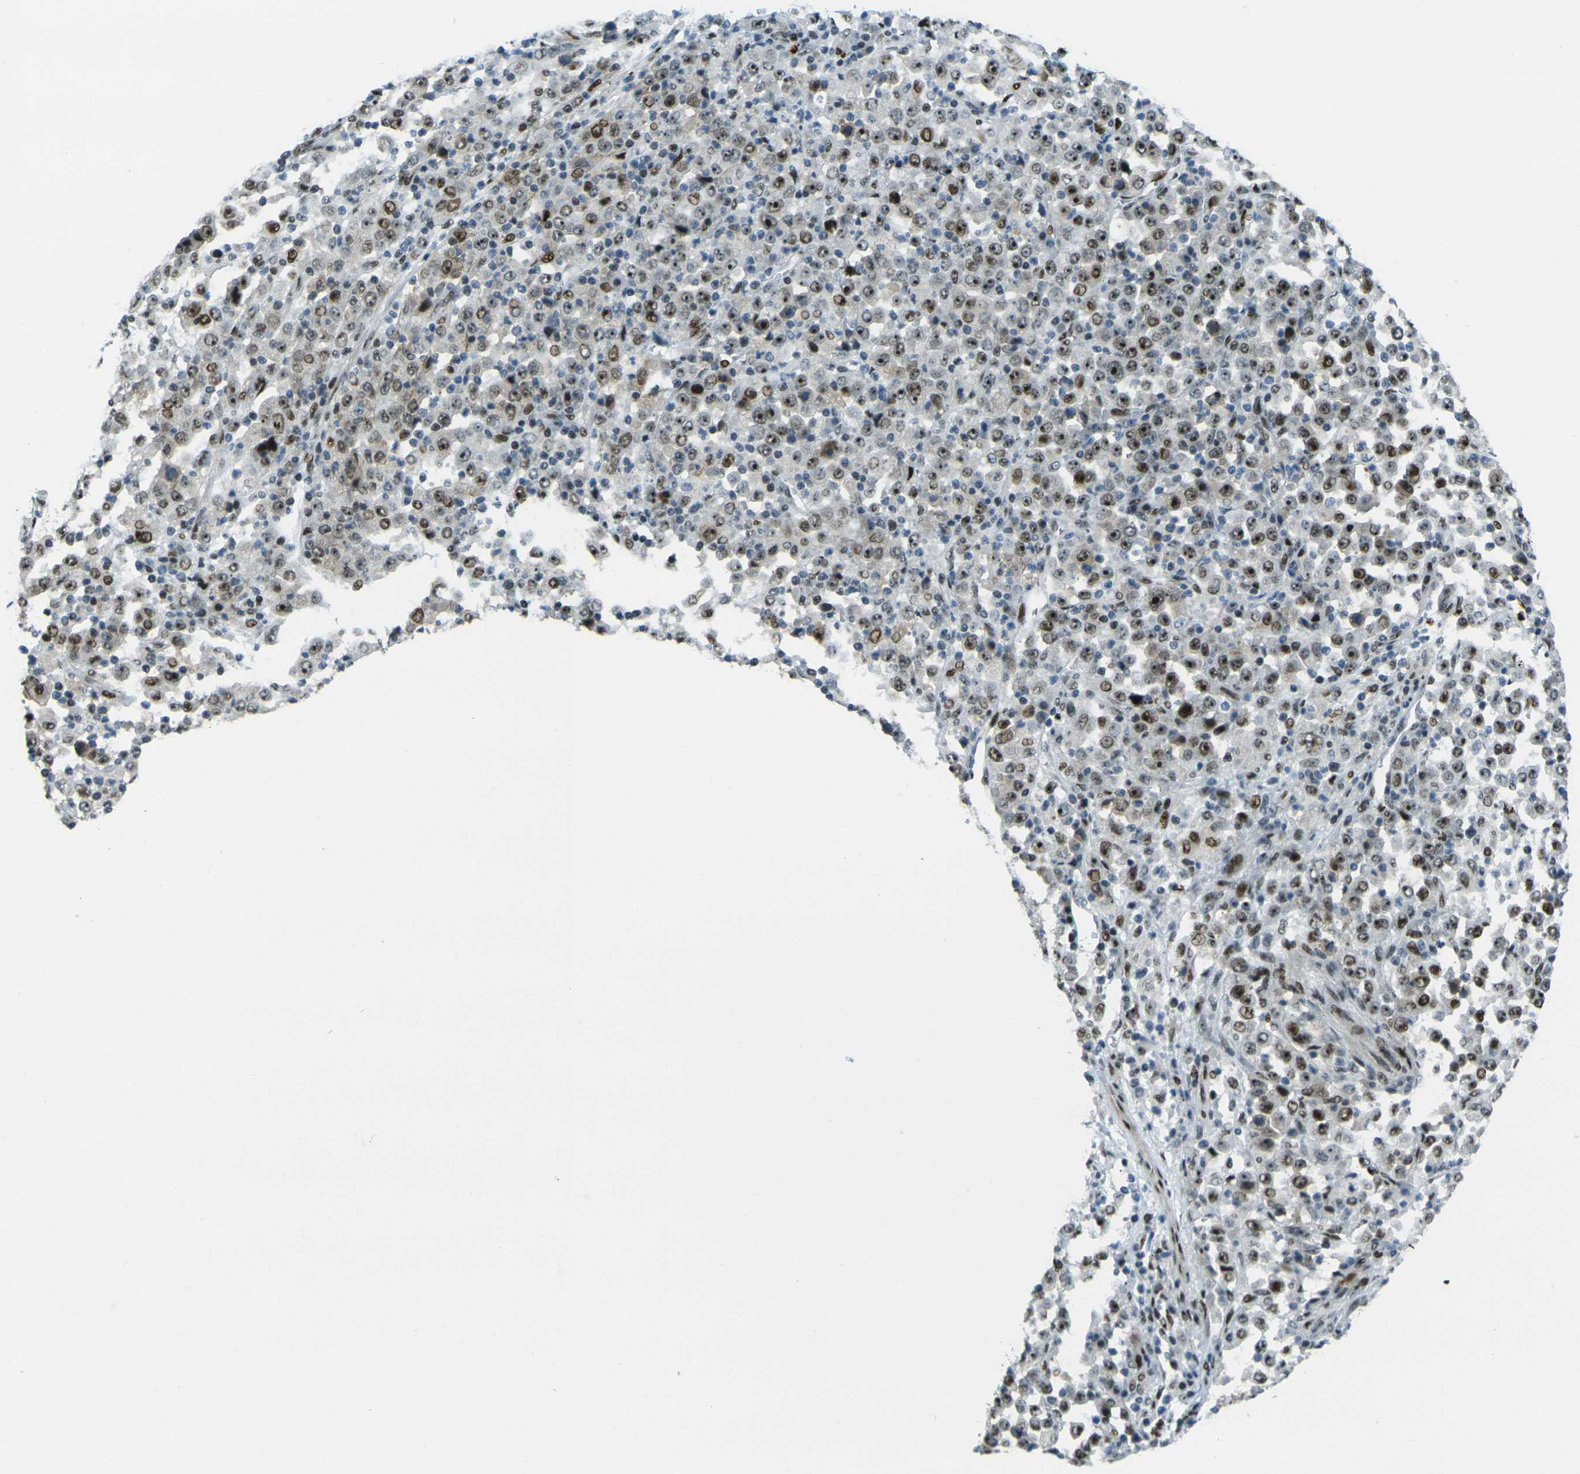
{"staining": {"intensity": "strong", "quantity": ">75%", "location": "nuclear"}, "tissue": "stomach cancer", "cell_type": "Tumor cells", "image_type": "cancer", "snomed": [{"axis": "morphology", "description": "Normal tissue, NOS"}, {"axis": "morphology", "description": "Adenocarcinoma, NOS"}, {"axis": "topography", "description": "Stomach, upper"}, {"axis": "topography", "description": "Stomach"}], "caption": "Protein expression analysis of human stomach adenocarcinoma reveals strong nuclear staining in about >75% of tumor cells. The protein is stained brown, and the nuclei are stained in blue (DAB (3,3'-diaminobenzidine) IHC with brightfield microscopy, high magnification).", "gene": "UBE2C", "patient": {"sex": "male", "age": 59}}